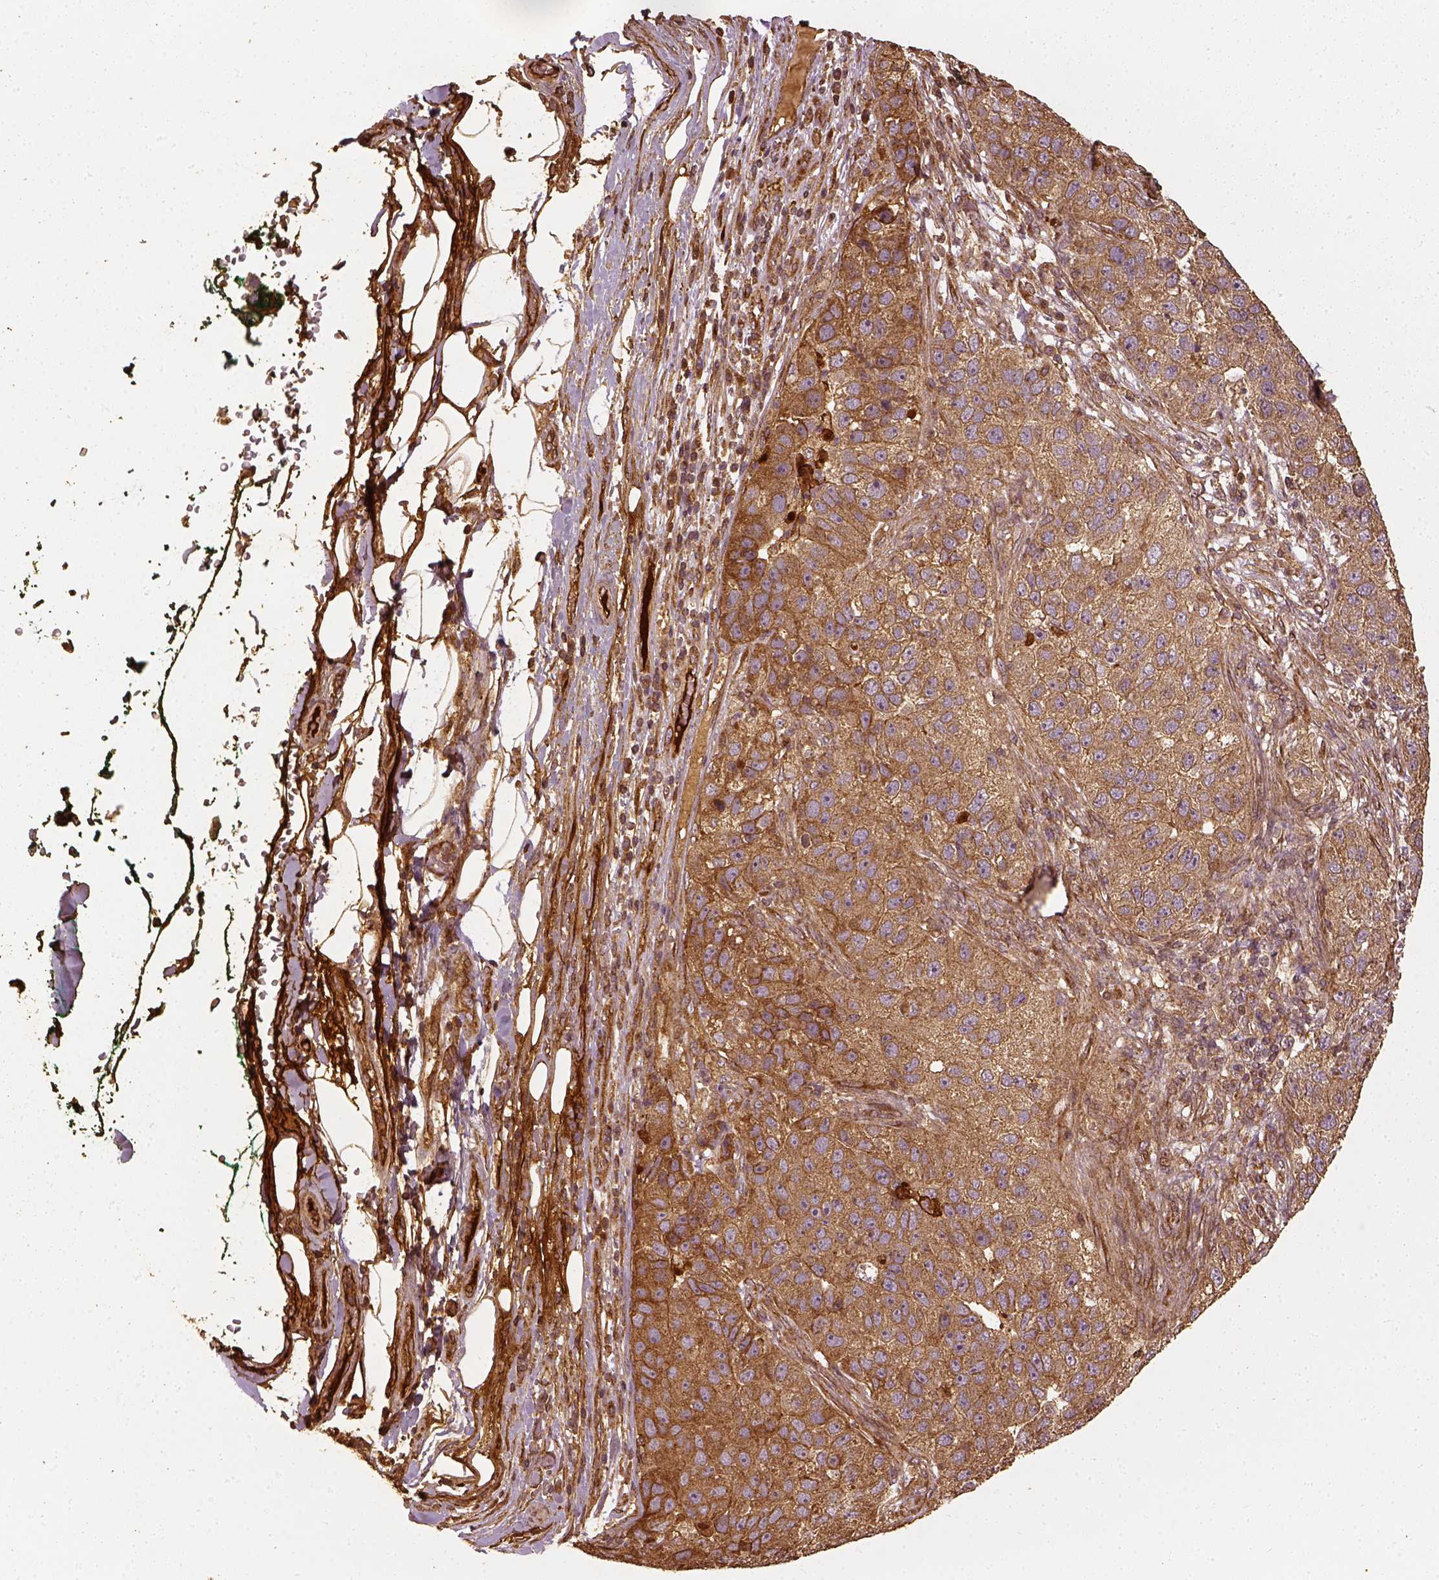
{"staining": {"intensity": "moderate", "quantity": ">75%", "location": "cytoplasmic/membranous"}, "tissue": "pancreatic cancer", "cell_type": "Tumor cells", "image_type": "cancer", "snomed": [{"axis": "morphology", "description": "Adenocarcinoma, NOS"}, {"axis": "topography", "description": "Pancreas"}], "caption": "Protein staining of pancreatic cancer (adenocarcinoma) tissue displays moderate cytoplasmic/membranous staining in approximately >75% of tumor cells.", "gene": "VEGFA", "patient": {"sex": "female", "age": 61}}